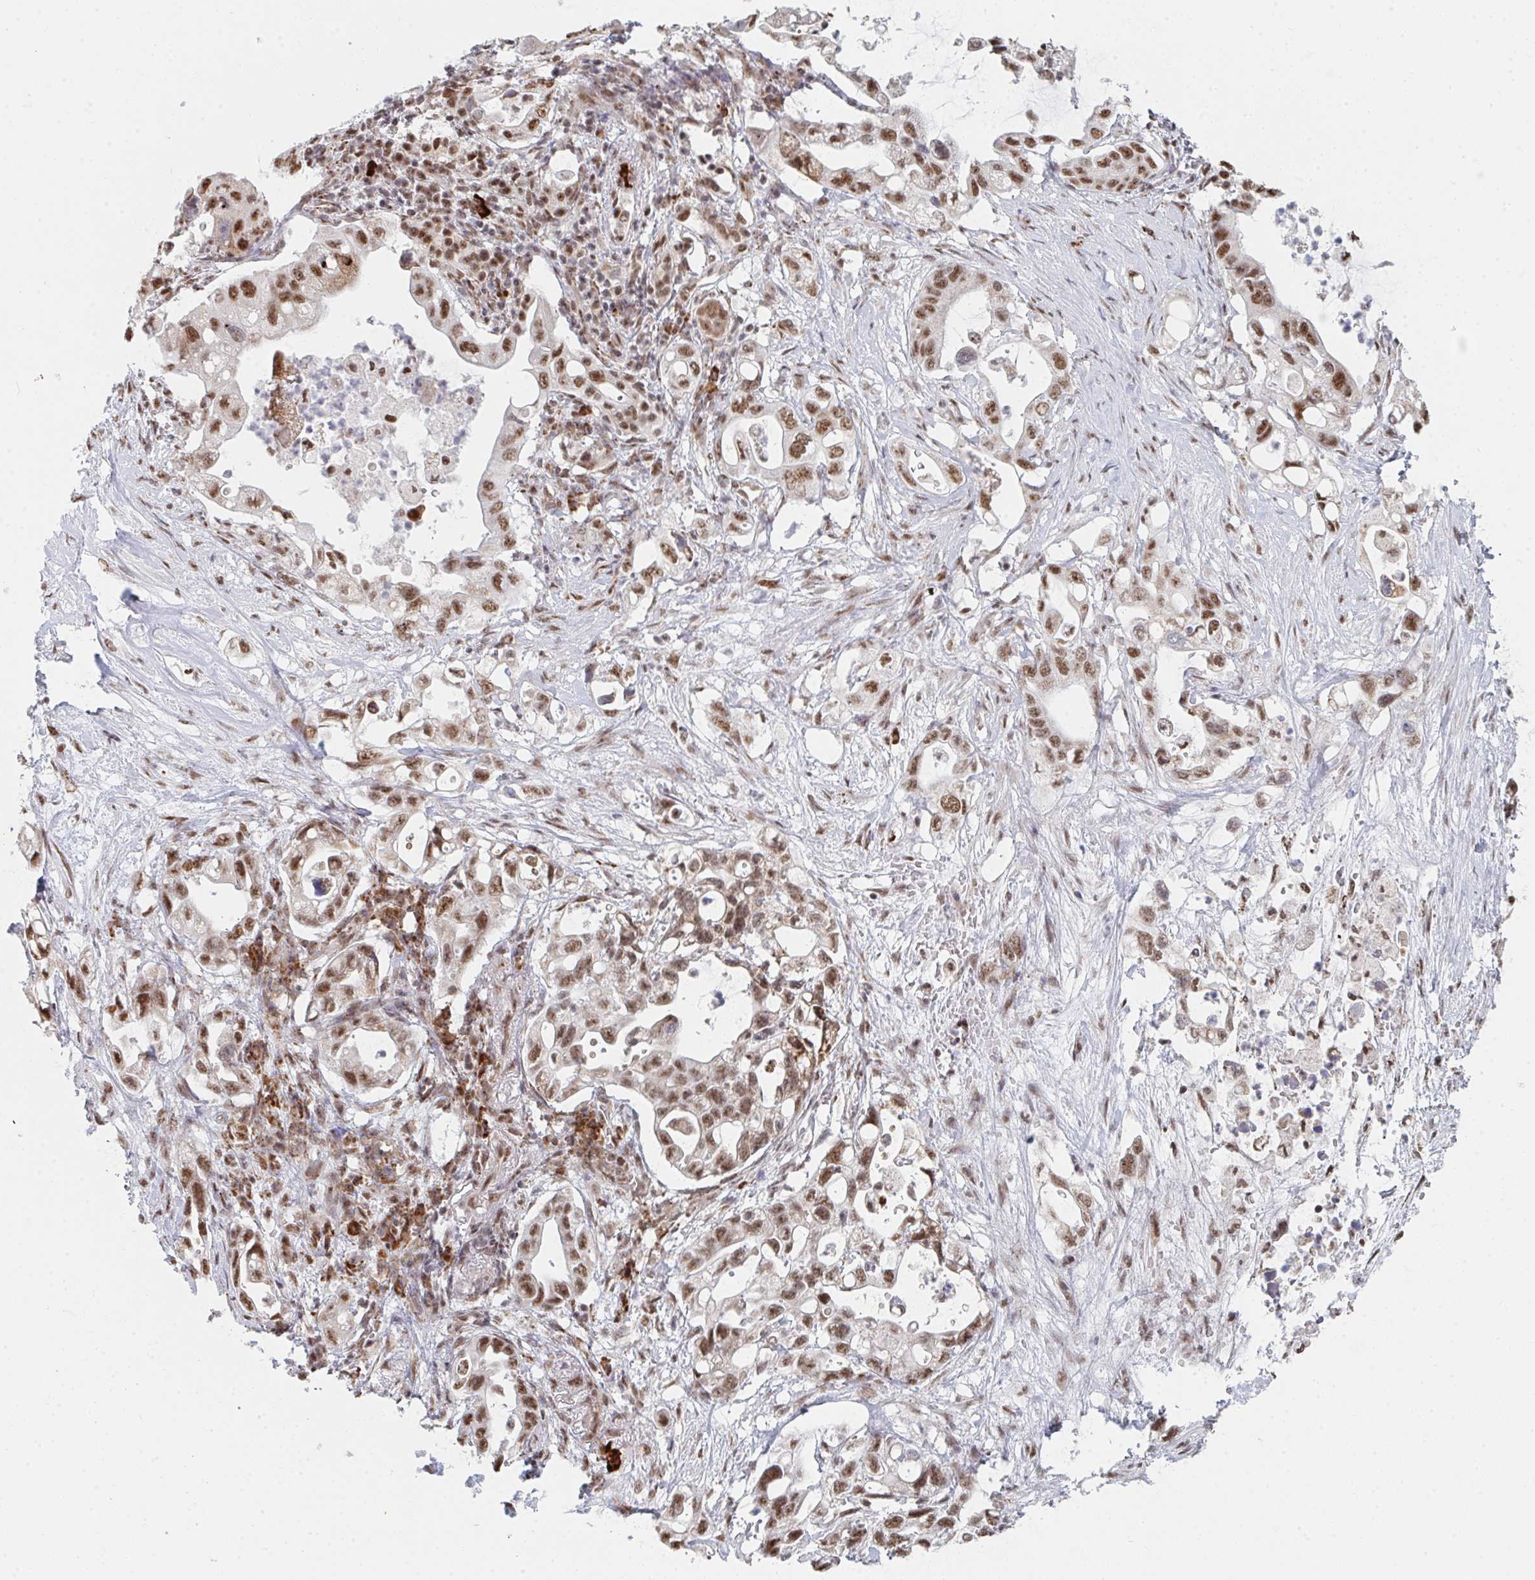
{"staining": {"intensity": "moderate", "quantity": ">75%", "location": "nuclear"}, "tissue": "pancreatic cancer", "cell_type": "Tumor cells", "image_type": "cancer", "snomed": [{"axis": "morphology", "description": "Adenocarcinoma, NOS"}, {"axis": "topography", "description": "Pancreas"}], "caption": "Adenocarcinoma (pancreatic) stained for a protein (brown) displays moderate nuclear positive positivity in about >75% of tumor cells.", "gene": "MBNL1", "patient": {"sex": "female", "age": 72}}